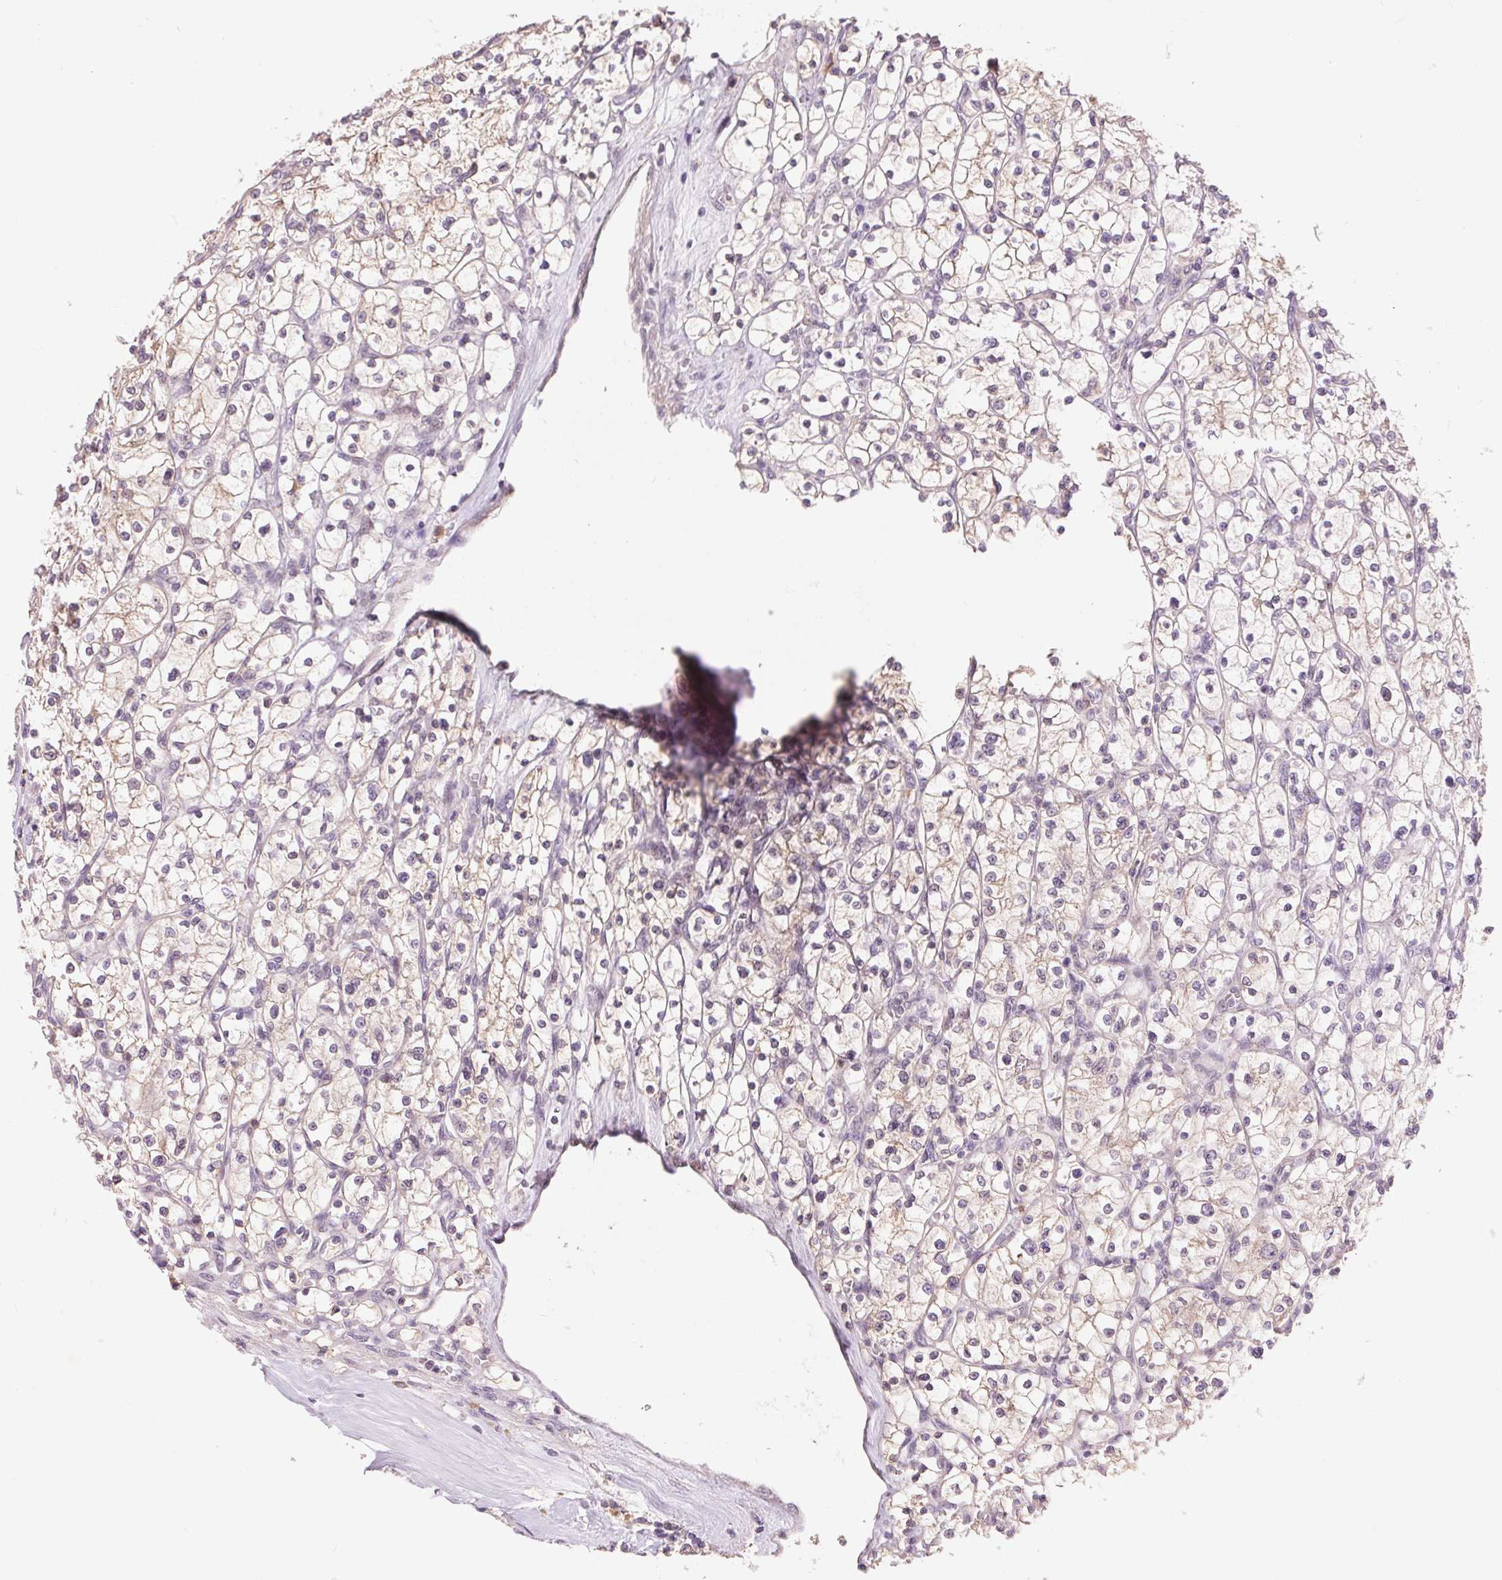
{"staining": {"intensity": "weak", "quantity": "<25%", "location": "cytoplasmic/membranous"}, "tissue": "renal cancer", "cell_type": "Tumor cells", "image_type": "cancer", "snomed": [{"axis": "morphology", "description": "Adenocarcinoma, NOS"}, {"axis": "topography", "description": "Kidney"}], "caption": "High magnification brightfield microscopy of renal cancer (adenocarcinoma) stained with DAB (3,3'-diaminobenzidine) (brown) and counterstained with hematoxylin (blue): tumor cells show no significant expression. (Brightfield microscopy of DAB (3,3'-diaminobenzidine) immunohistochemistry (IHC) at high magnification).", "gene": "RANBP3L", "patient": {"sex": "female", "age": 64}}